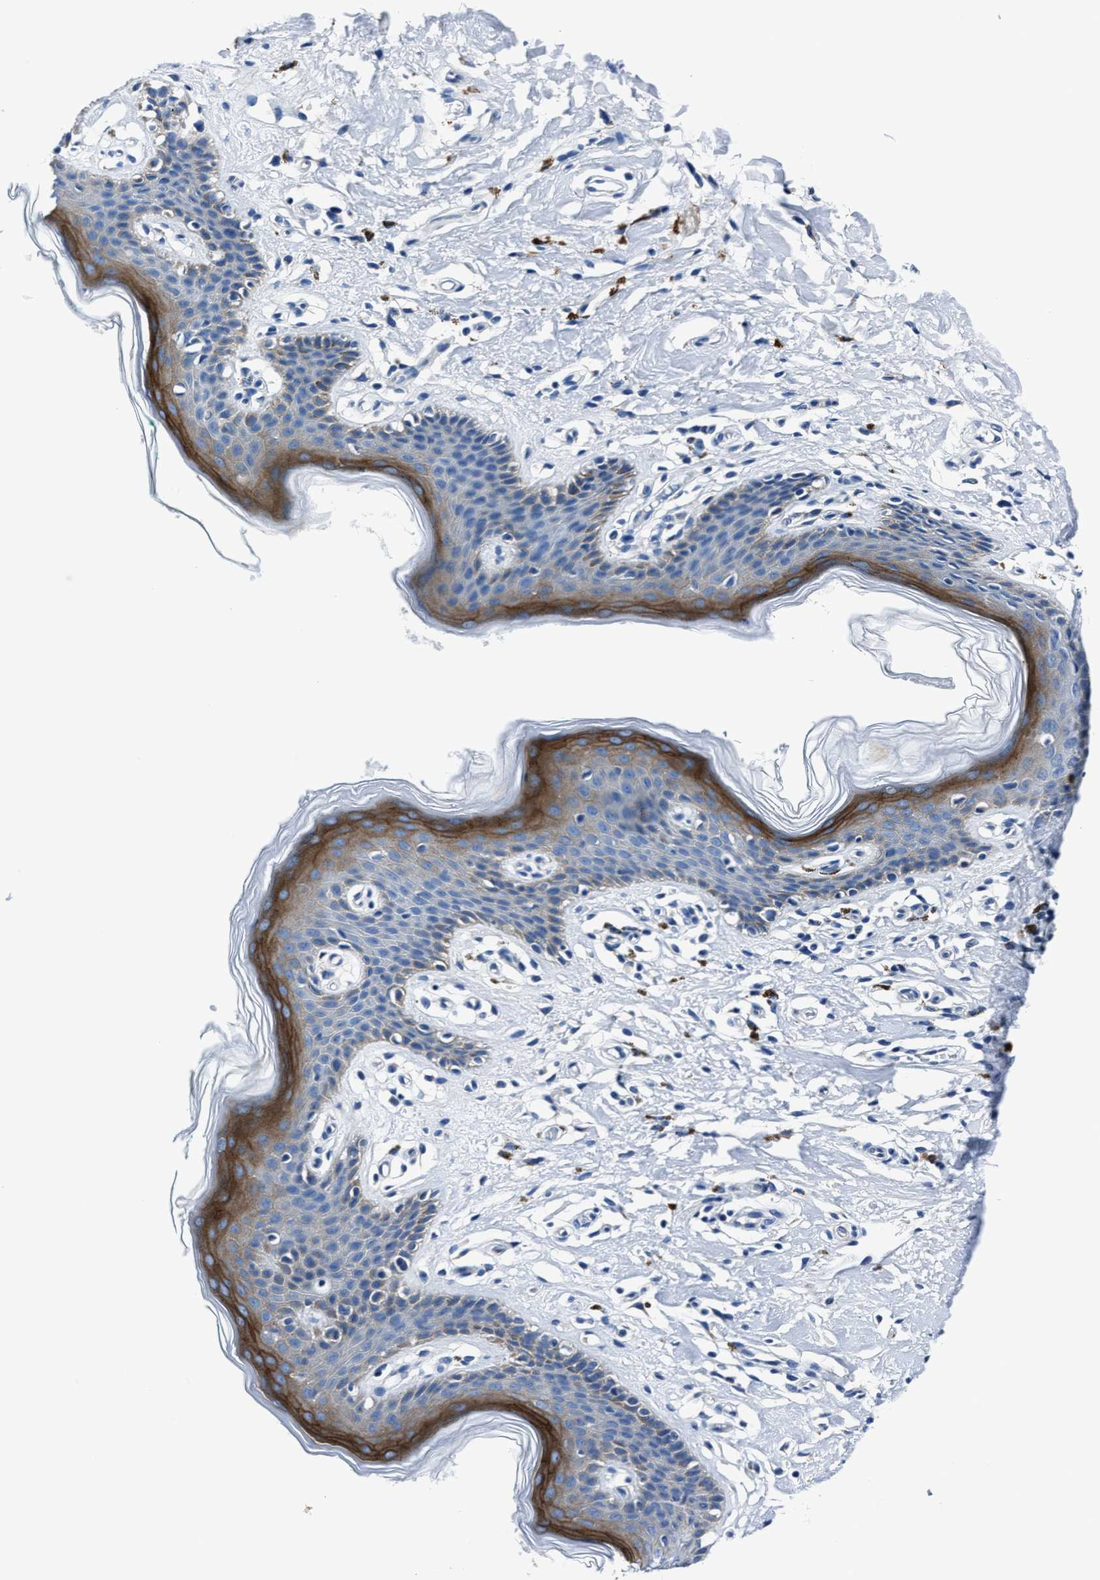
{"staining": {"intensity": "moderate", "quantity": "<25%", "location": "cytoplasmic/membranous"}, "tissue": "skin", "cell_type": "Epidermal cells", "image_type": "normal", "snomed": [{"axis": "morphology", "description": "Normal tissue, NOS"}, {"axis": "topography", "description": "Vulva"}], "caption": "IHC photomicrograph of unremarkable skin stained for a protein (brown), which shows low levels of moderate cytoplasmic/membranous expression in approximately <25% of epidermal cells.", "gene": "LMO7", "patient": {"sex": "female", "age": 66}}